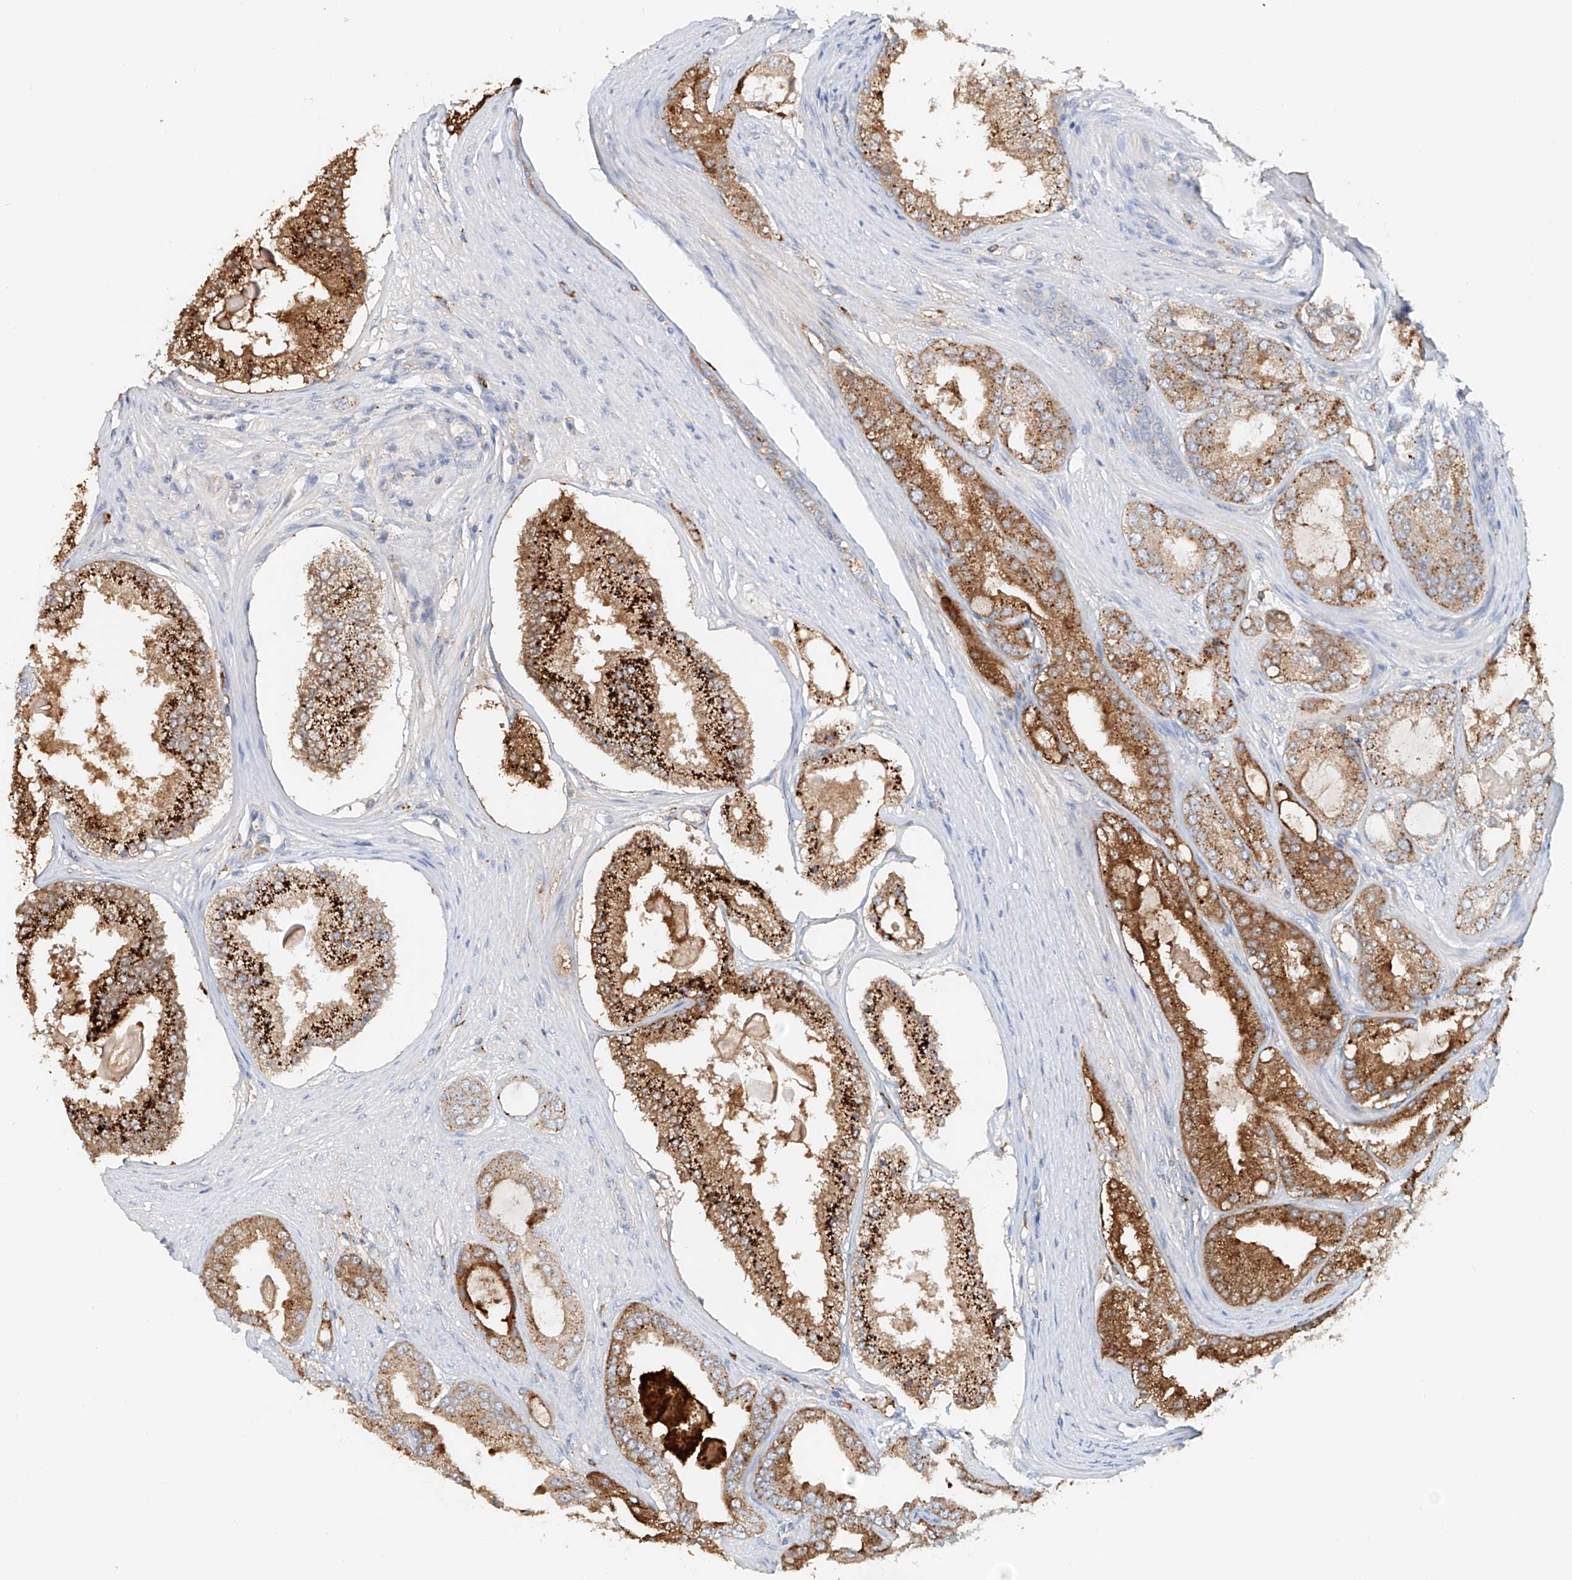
{"staining": {"intensity": "strong", "quantity": ">75%", "location": "cytoplasmic/membranous"}, "tissue": "prostate cancer", "cell_type": "Tumor cells", "image_type": "cancer", "snomed": [{"axis": "morphology", "description": "Adenocarcinoma, High grade"}, {"axis": "topography", "description": "Prostate"}], "caption": "Protein analysis of prostate cancer tissue reveals strong cytoplasmic/membranous staining in about >75% of tumor cells.", "gene": "TRIM47", "patient": {"sex": "male", "age": 60}}